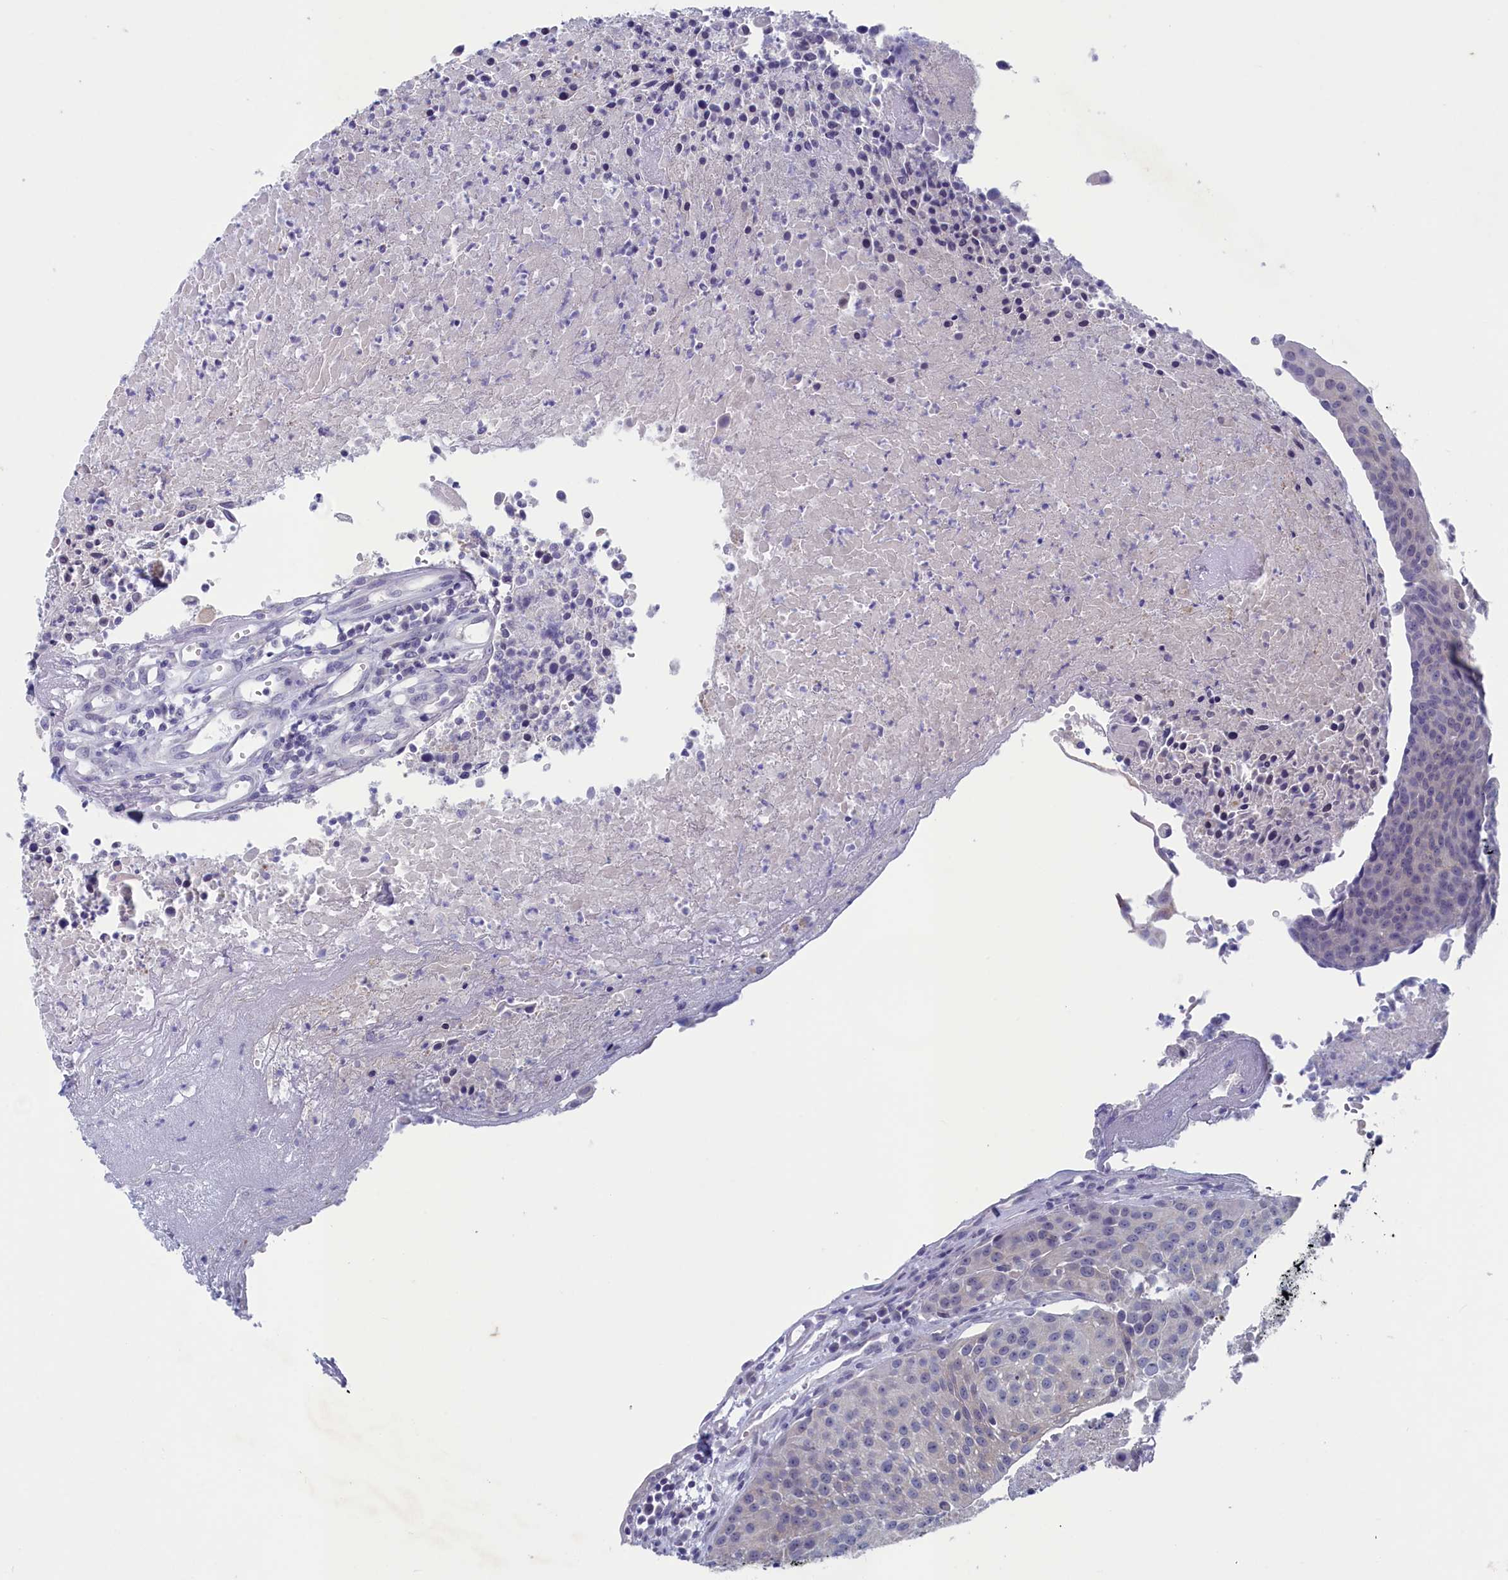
{"staining": {"intensity": "negative", "quantity": "none", "location": "none"}, "tissue": "urothelial cancer", "cell_type": "Tumor cells", "image_type": "cancer", "snomed": [{"axis": "morphology", "description": "Urothelial carcinoma, High grade"}, {"axis": "topography", "description": "Urinary bladder"}], "caption": "High magnification brightfield microscopy of urothelial cancer stained with DAB (brown) and counterstained with hematoxylin (blue): tumor cells show no significant expression. (Stains: DAB (3,3'-diaminobenzidine) immunohistochemistry (IHC) with hematoxylin counter stain, Microscopy: brightfield microscopy at high magnification).", "gene": "WDR76", "patient": {"sex": "female", "age": 85}}